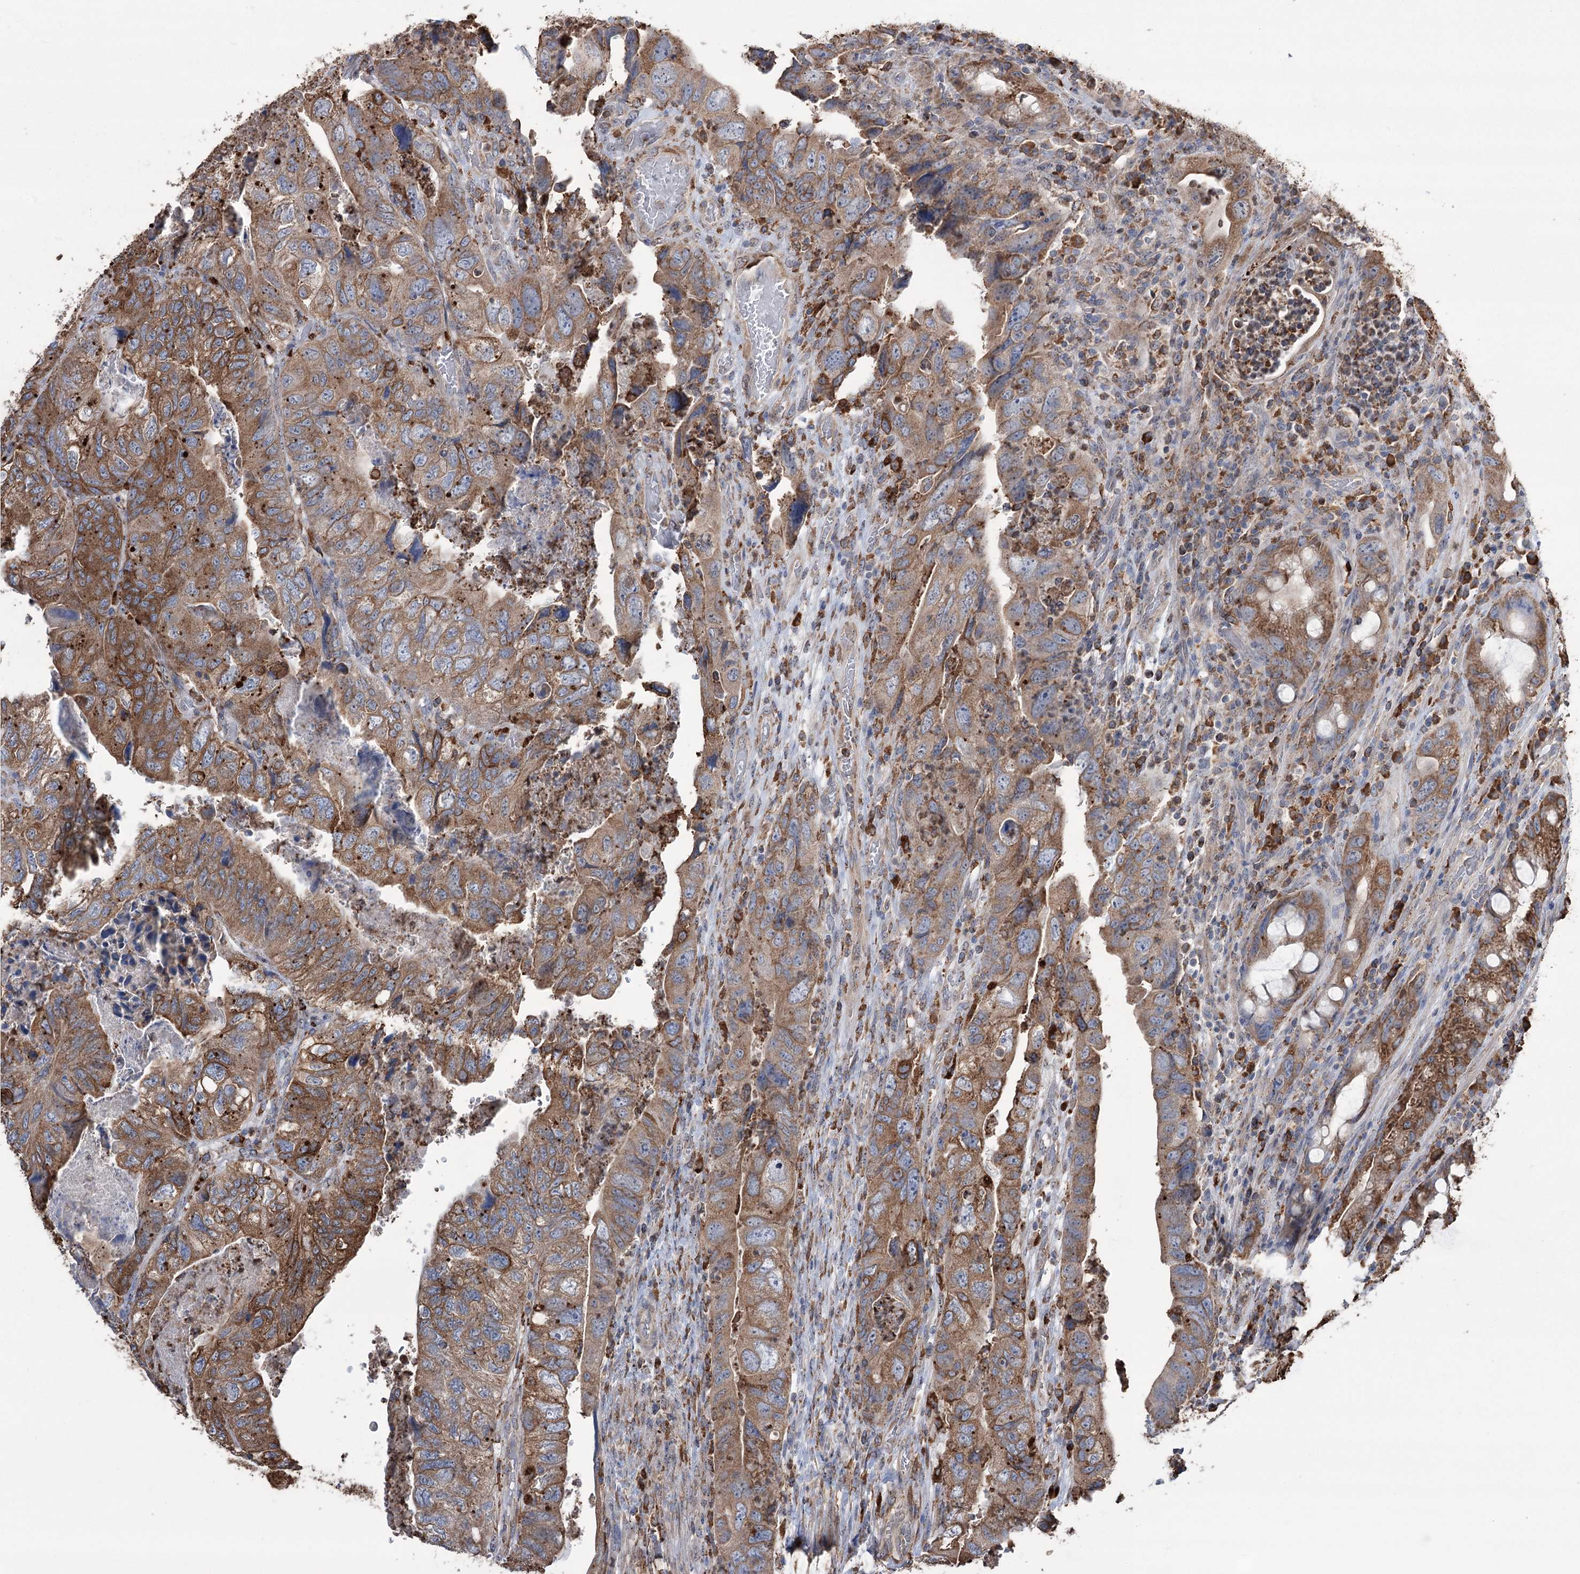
{"staining": {"intensity": "moderate", "quantity": ">75%", "location": "cytoplasmic/membranous"}, "tissue": "colorectal cancer", "cell_type": "Tumor cells", "image_type": "cancer", "snomed": [{"axis": "morphology", "description": "Adenocarcinoma, NOS"}, {"axis": "topography", "description": "Rectum"}], "caption": "An IHC micrograph of tumor tissue is shown. Protein staining in brown labels moderate cytoplasmic/membranous positivity in colorectal cancer within tumor cells. (DAB (3,3'-diaminobenzidine) IHC with brightfield microscopy, high magnification).", "gene": "TRIM71", "patient": {"sex": "male", "age": 63}}